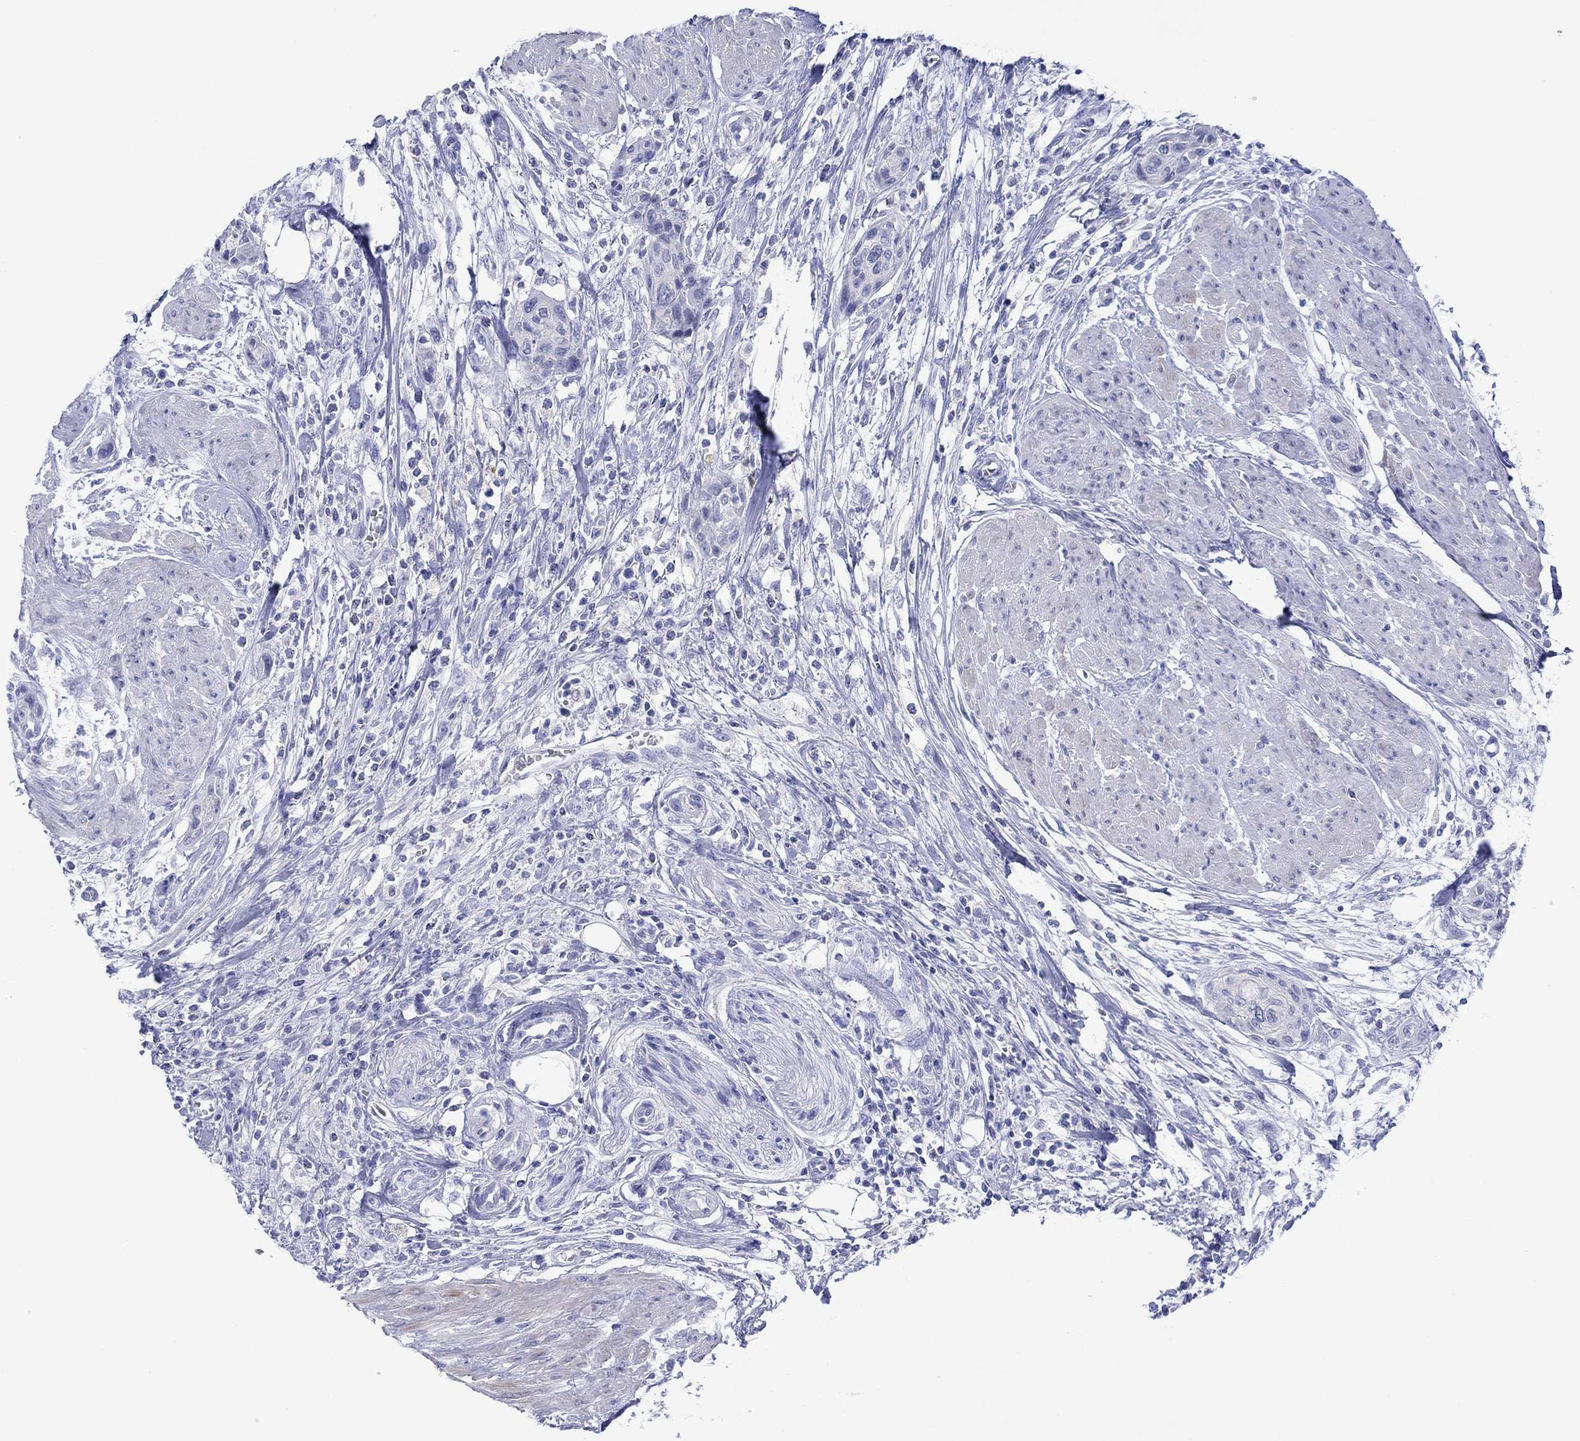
{"staining": {"intensity": "negative", "quantity": "none", "location": "none"}, "tissue": "urothelial cancer", "cell_type": "Tumor cells", "image_type": "cancer", "snomed": [{"axis": "morphology", "description": "Urothelial carcinoma, High grade"}, {"axis": "topography", "description": "Urinary bladder"}], "caption": "Protein analysis of urothelial carcinoma (high-grade) shows no significant expression in tumor cells. Nuclei are stained in blue.", "gene": "MLANA", "patient": {"sex": "male", "age": 35}}